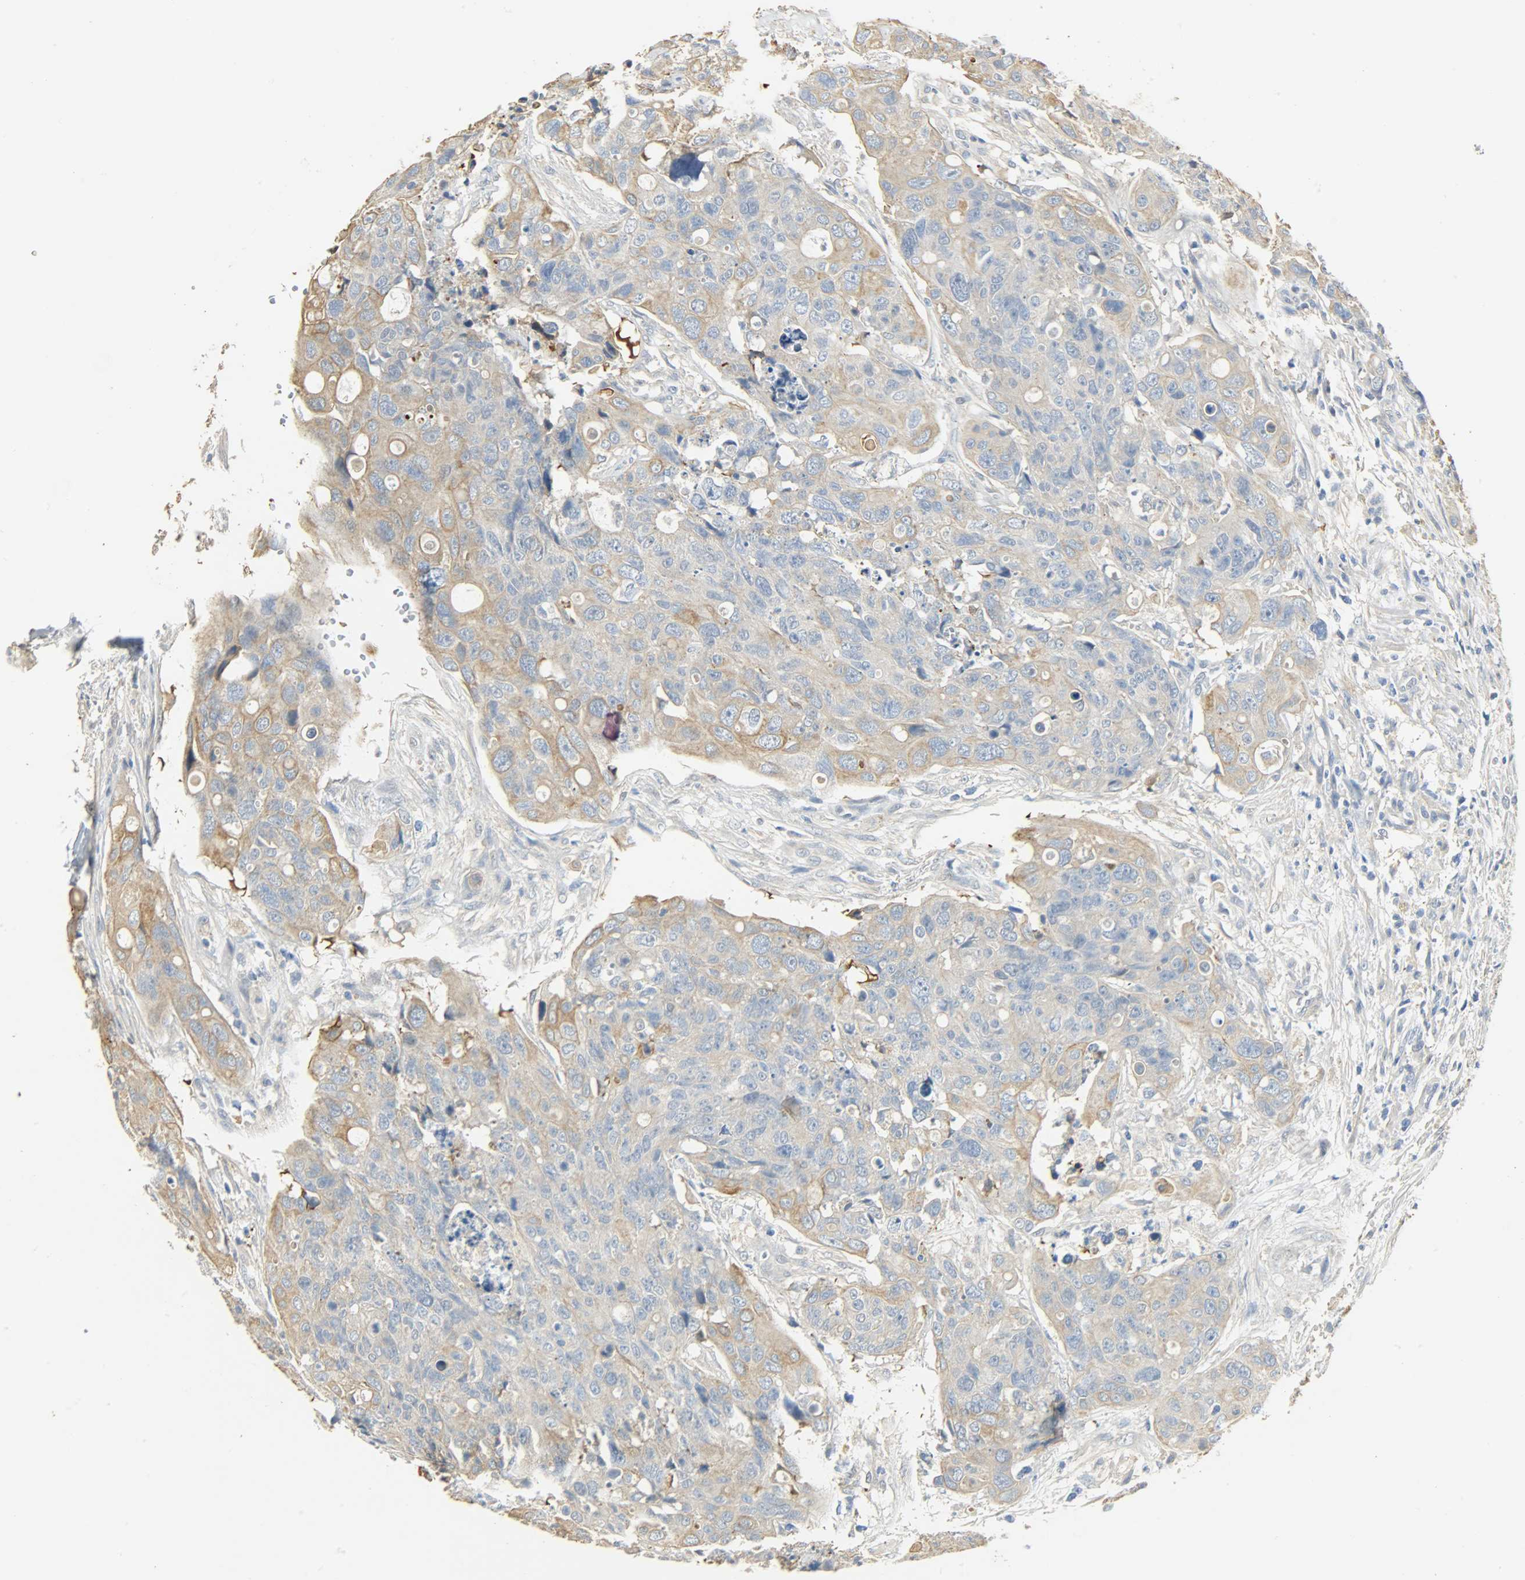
{"staining": {"intensity": "moderate", "quantity": ">75%", "location": "cytoplasmic/membranous"}, "tissue": "colorectal cancer", "cell_type": "Tumor cells", "image_type": "cancer", "snomed": [{"axis": "morphology", "description": "Adenocarcinoma, NOS"}, {"axis": "topography", "description": "Colon"}], "caption": "An image of colorectal cancer (adenocarcinoma) stained for a protein shows moderate cytoplasmic/membranous brown staining in tumor cells.", "gene": "USP13", "patient": {"sex": "female", "age": 57}}